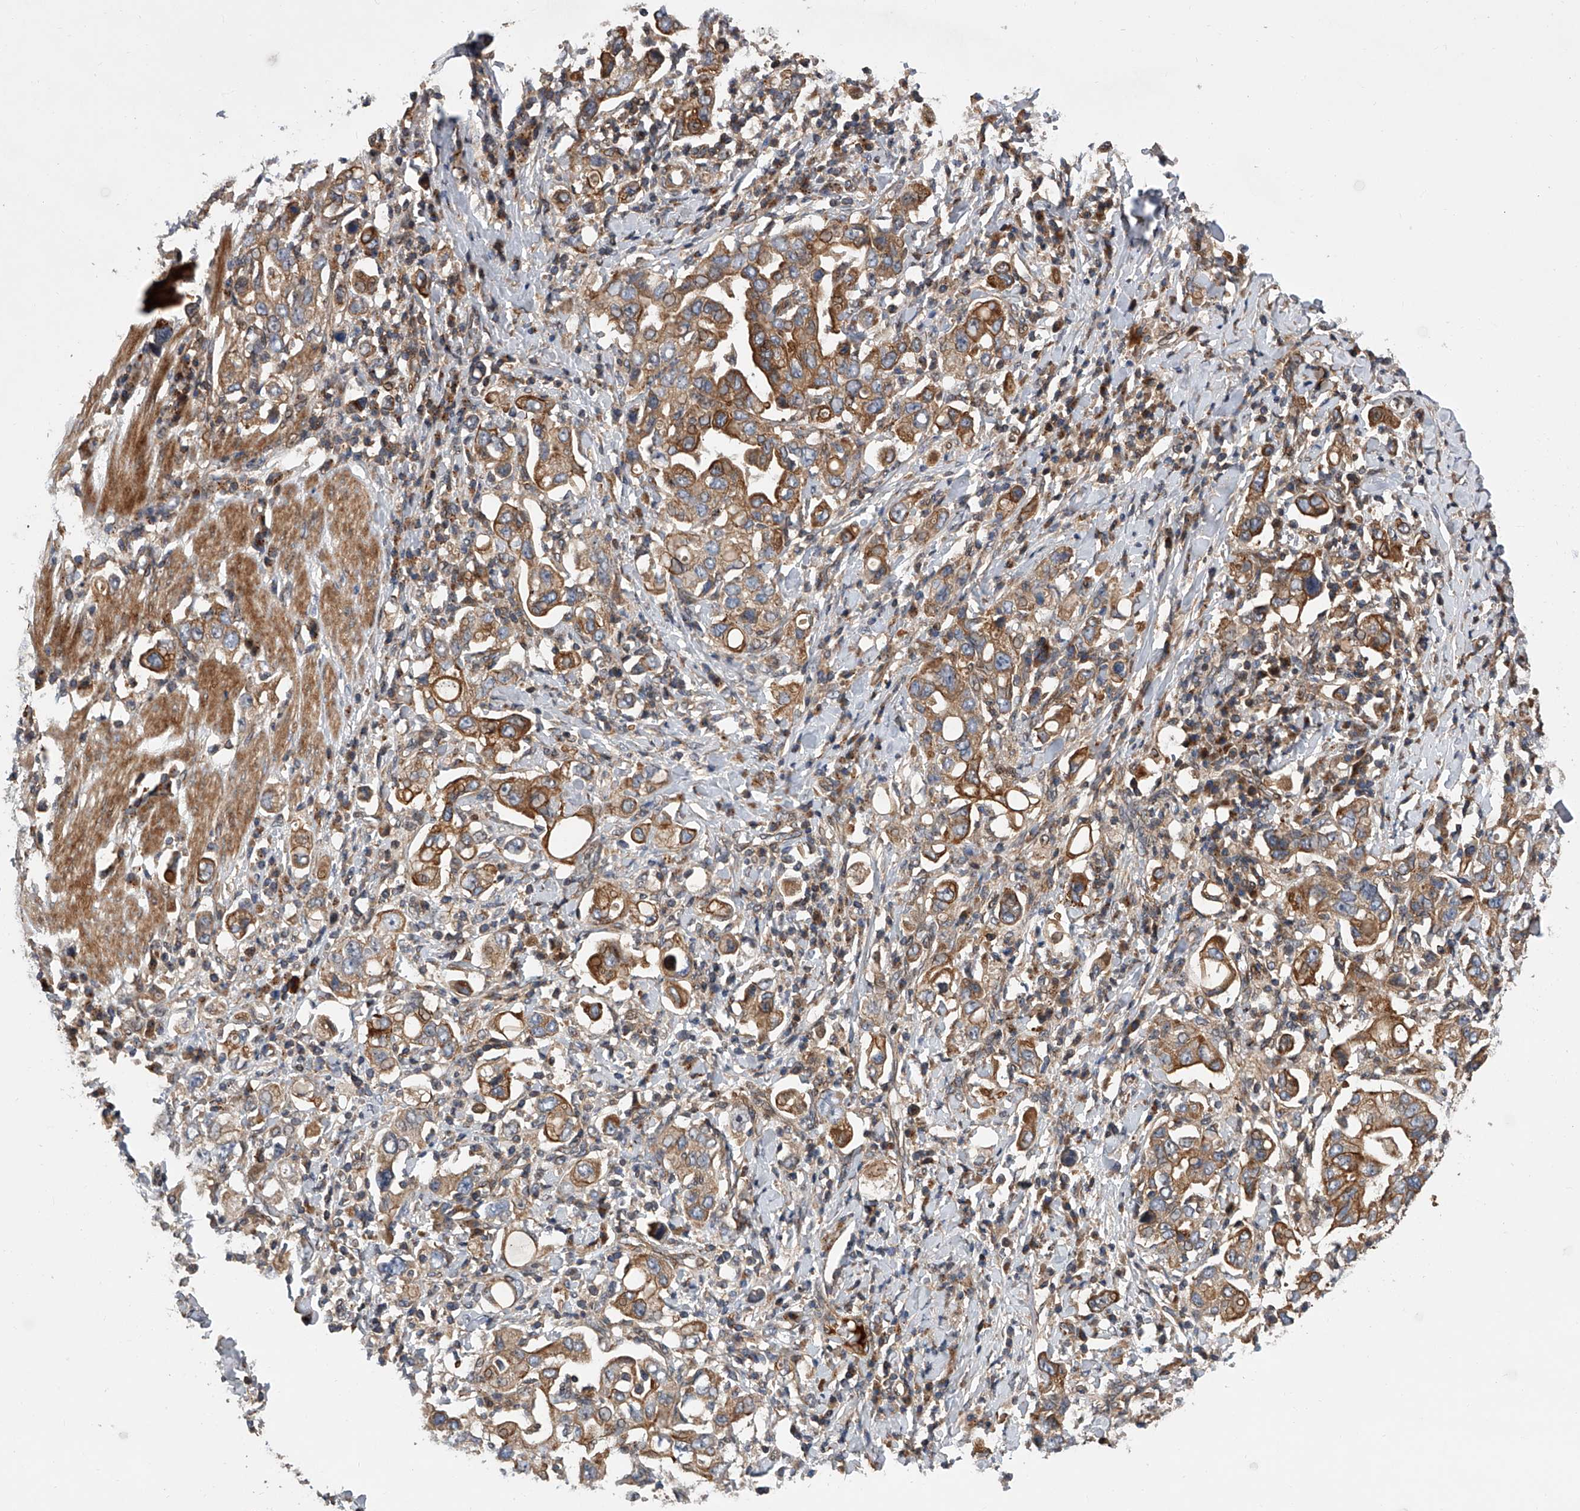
{"staining": {"intensity": "moderate", "quantity": ">75%", "location": "cytoplasmic/membranous"}, "tissue": "stomach cancer", "cell_type": "Tumor cells", "image_type": "cancer", "snomed": [{"axis": "morphology", "description": "Adenocarcinoma, NOS"}, {"axis": "topography", "description": "Stomach, upper"}], "caption": "Immunohistochemical staining of stomach cancer (adenocarcinoma) exhibits moderate cytoplasmic/membranous protein expression in about >75% of tumor cells.", "gene": "USP47", "patient": {"sex": "male", "age": 62}}